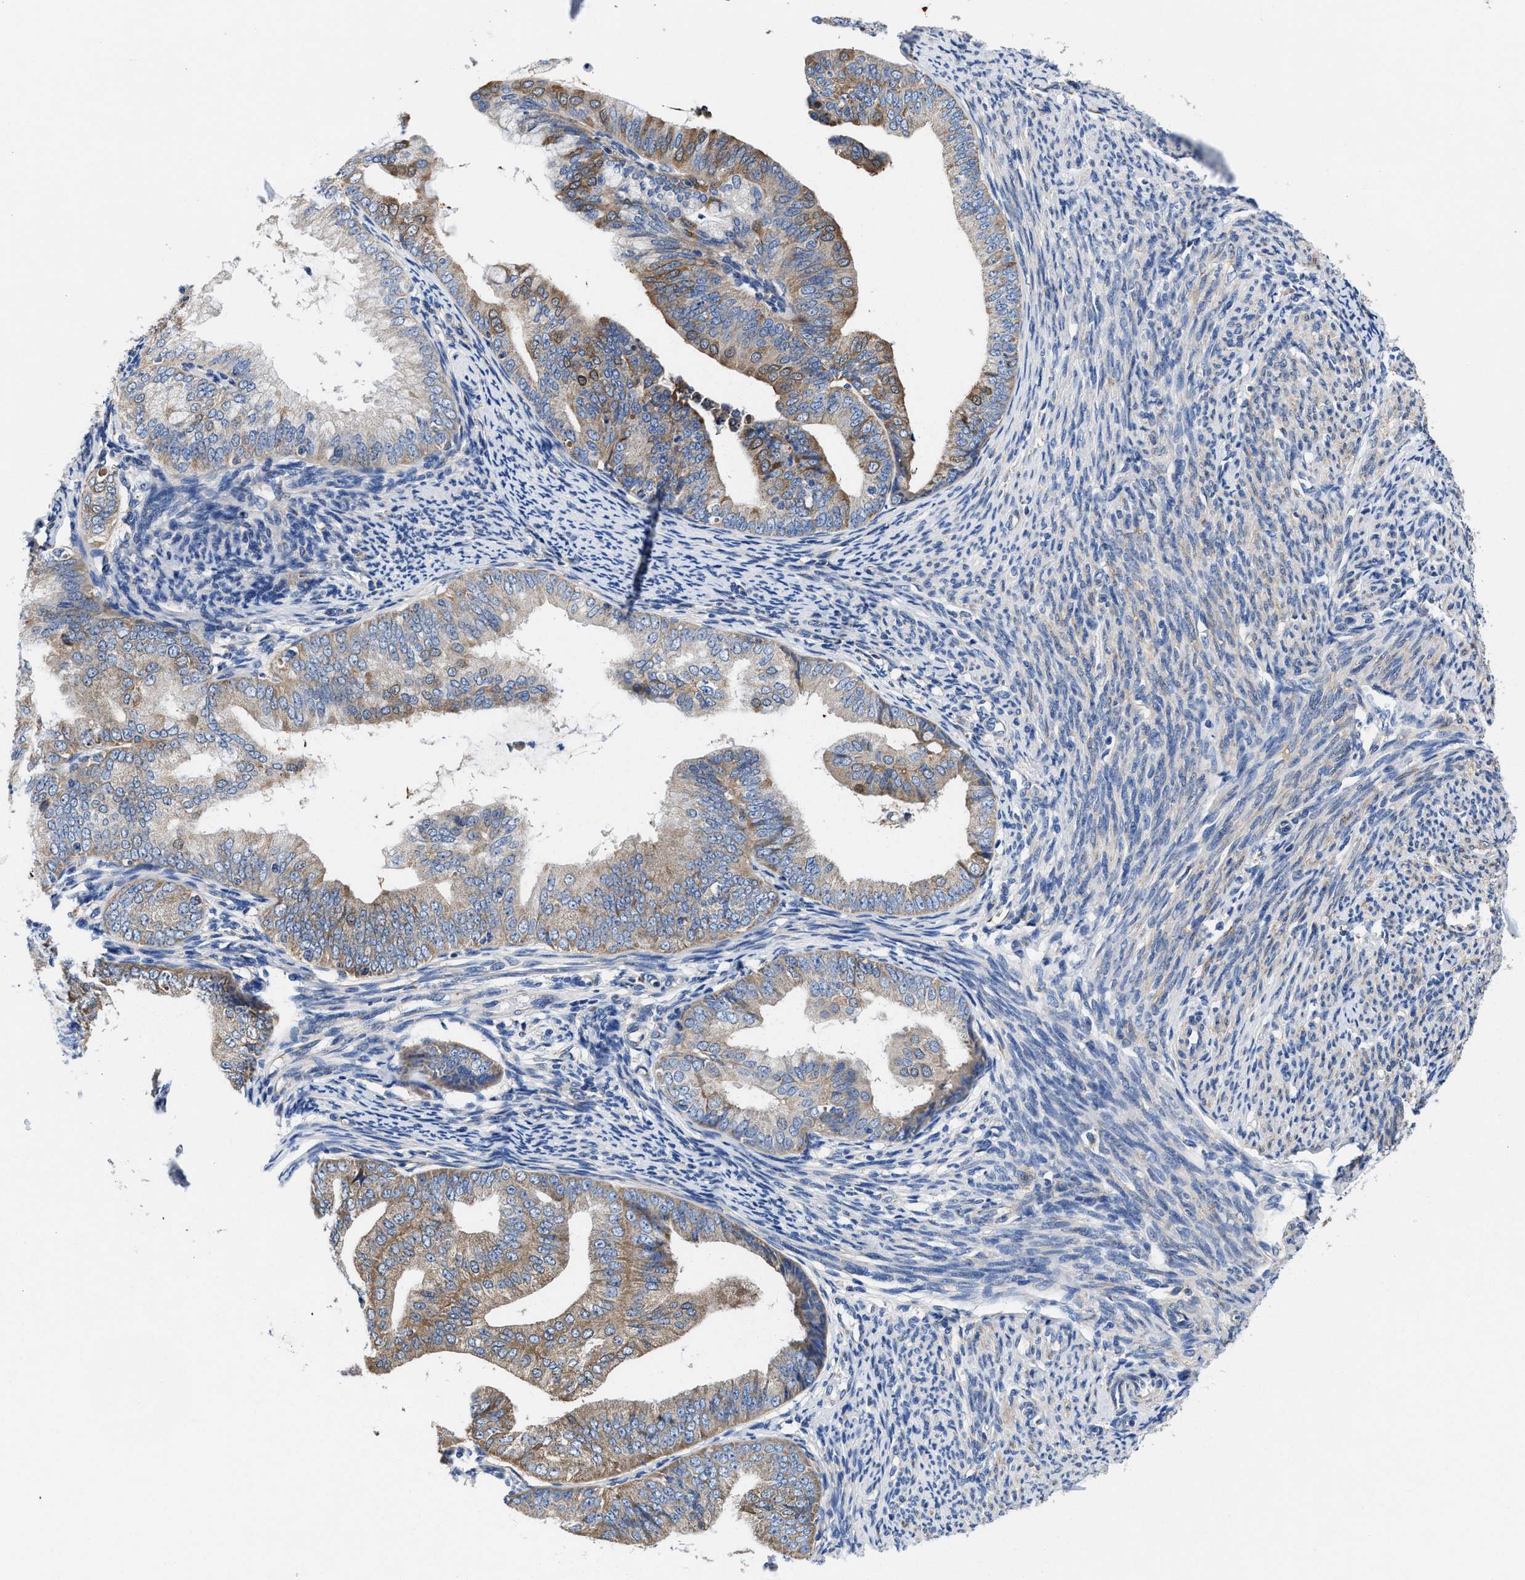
{"staining": {"intensity": "moderate", "quantity": "25%-75%", "location": "cytoplasmic/membranous"}, "tissue": "endometrial cancer", "cell_type": "Tumor cells", "image_type": "cancer", "snomed": [{"axis": "morphology", "description": "Adenocarcinoma, NOS"}, {"axis": "topography", "description": "Endometrium"}], "caption": "Endometrial adenocarcinoma stained with a brown dye reveals moderate cytoplasmic/membranous positive staining in about 25%-75% of tumor cells.", "gene": "TMEM30A", "patient": {"sex": "female", "age": 63}}